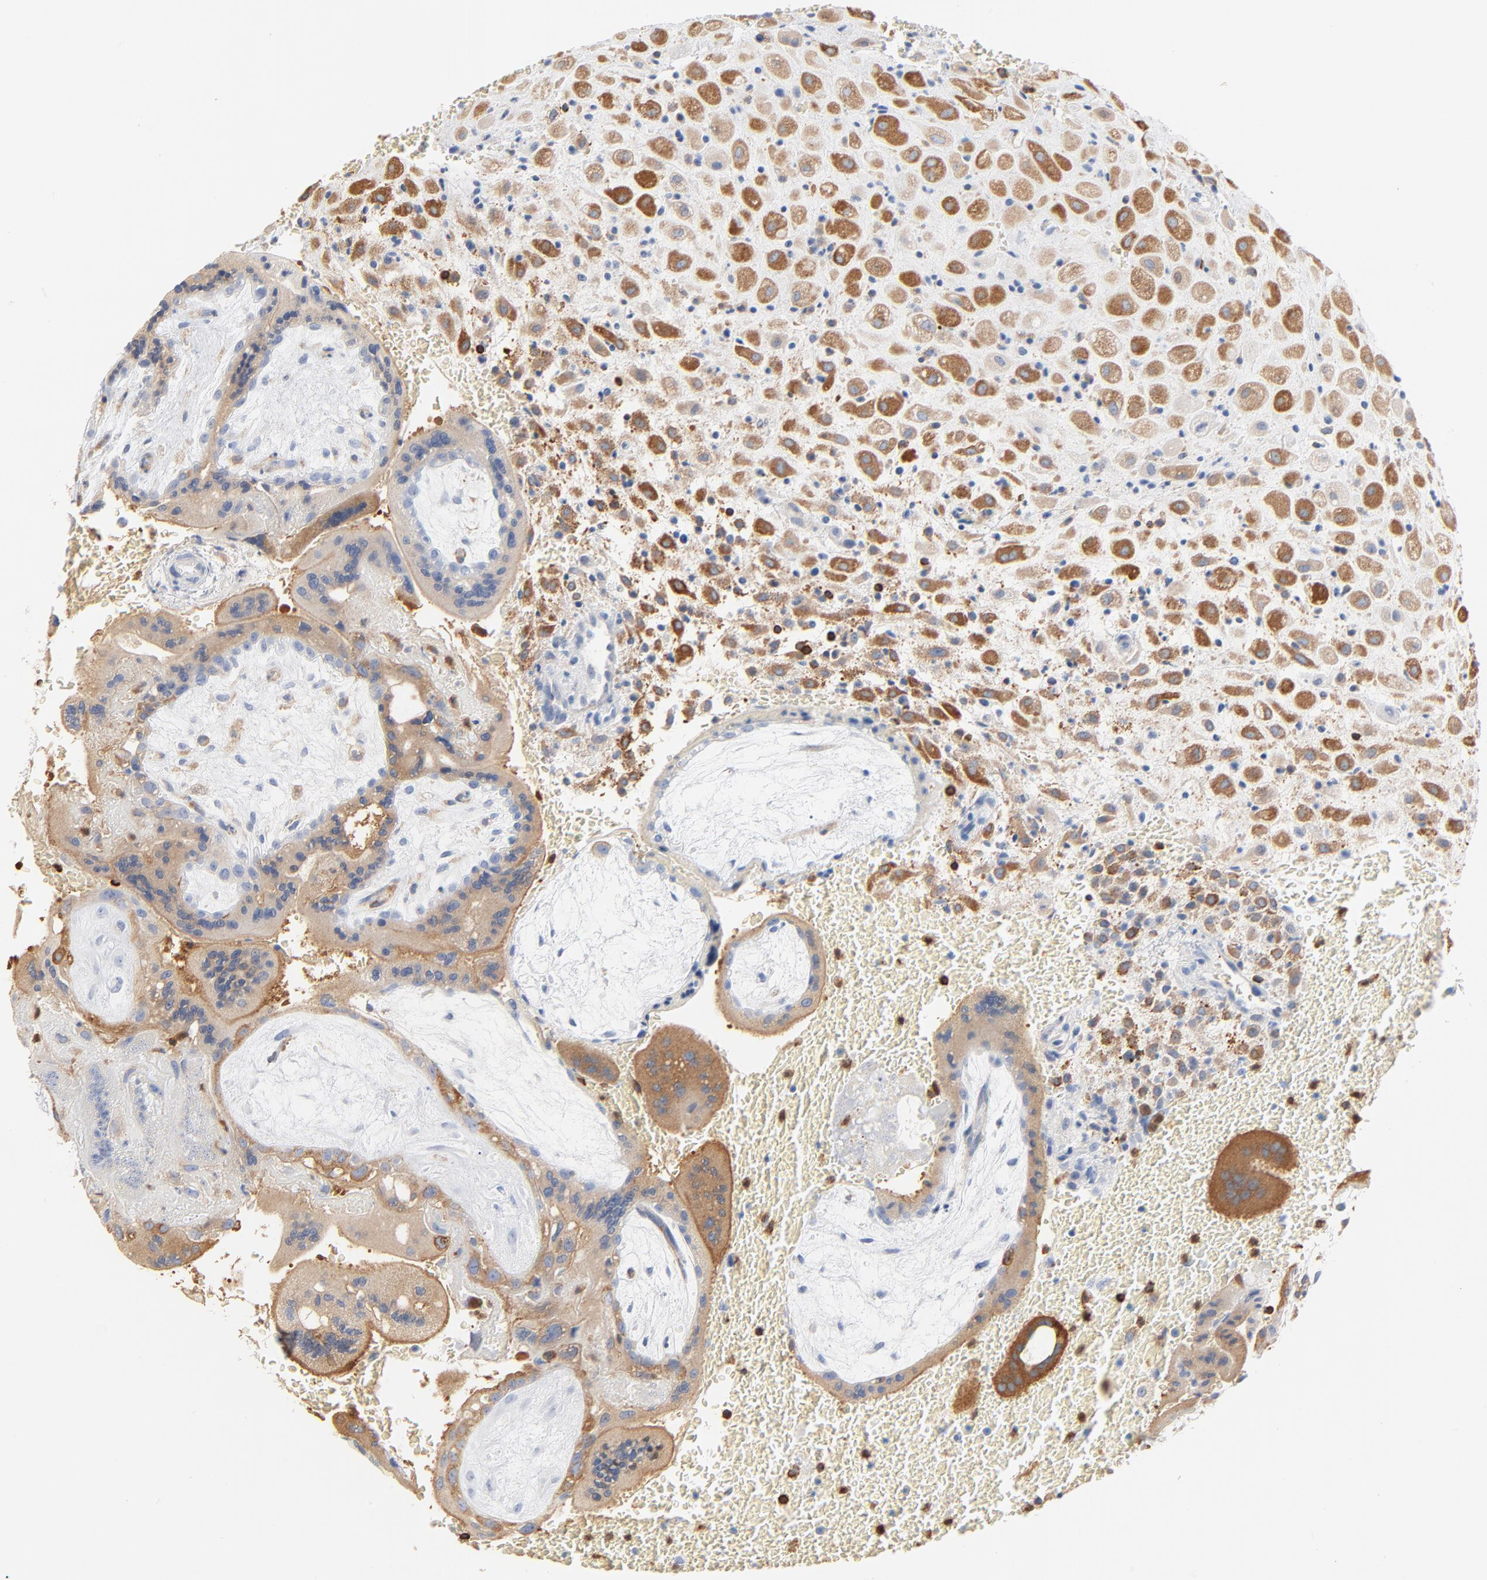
{"staining": {"intensity": "moderate", "quantity": ">75%", "location": "cytoplasmic/membranous"}, "tissue": "placenta", "cell_type": "Decidual cells", "image_type": "normal", "snomed": [{"axis": "morphology", "description": "Normal tissue, NOS"}, {"axis": "topography", "description": "Placenta"}], "caption": "IHC of benign human placenta reveals medium levels of moderate cytoplasmic/membranous staining in approximately >75% of decidual cells.", "gene": "SH3KBP1", "patient": {"sex": "female", "age": 35}}